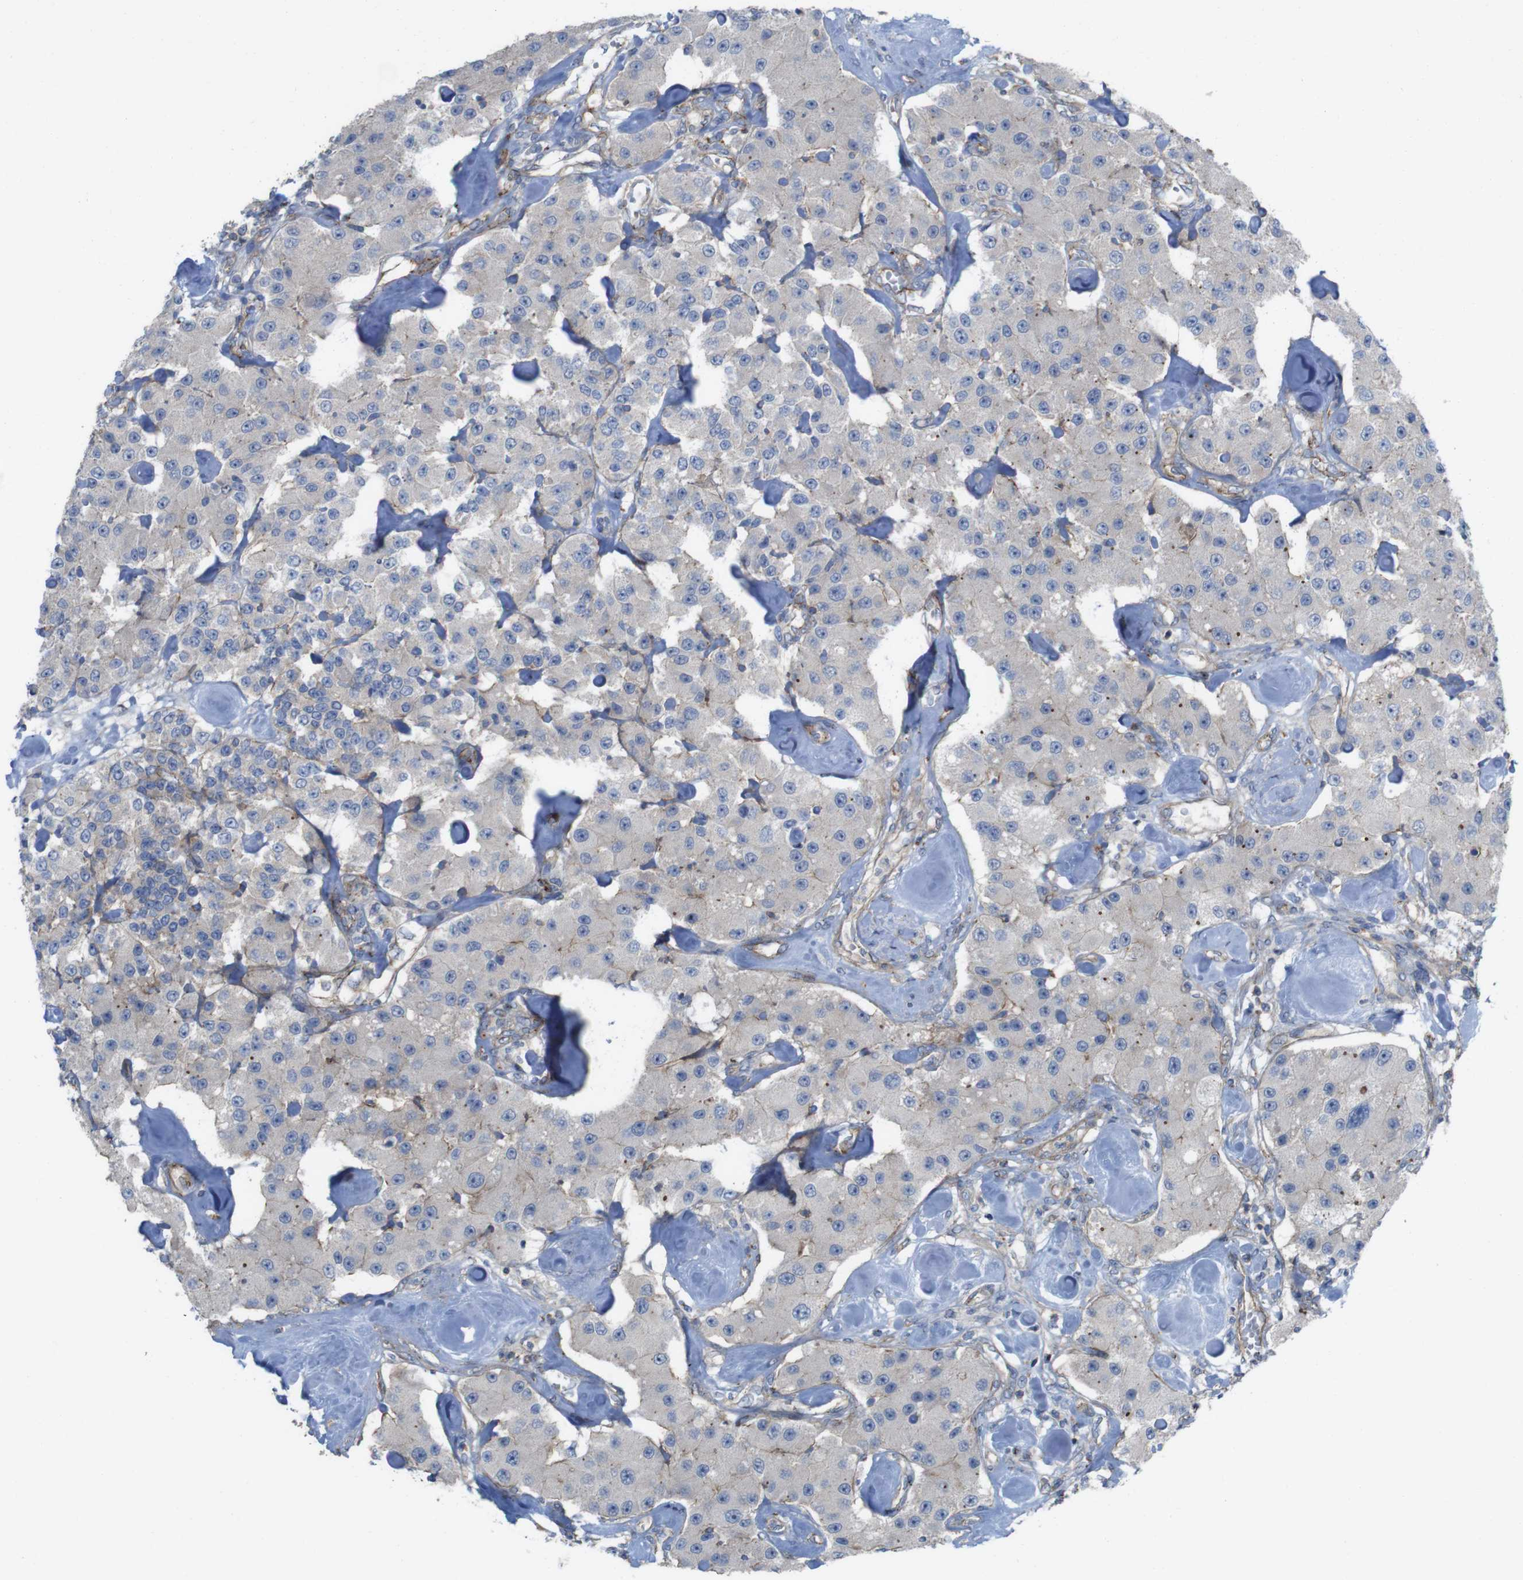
{"staining": {"intensity": "weak", "quantity": "<25%", "location": "cytoplasmic/membranous"}, "tissue": "carcinoid", "cell_type": "Tumor cells", "image_type": "cancer", "snomed": [{"axis": "morphology", "description": "Carcinoid, malignant, NOS"}, {"axis": "topography", "description": "Pancreas"}], "caption": "Protein analysis of carcinoid (malignant) exhibits no significant positivity in tumor cells.", "gene": "PREX2", "patient": {"sex": "male", "age": 41}}